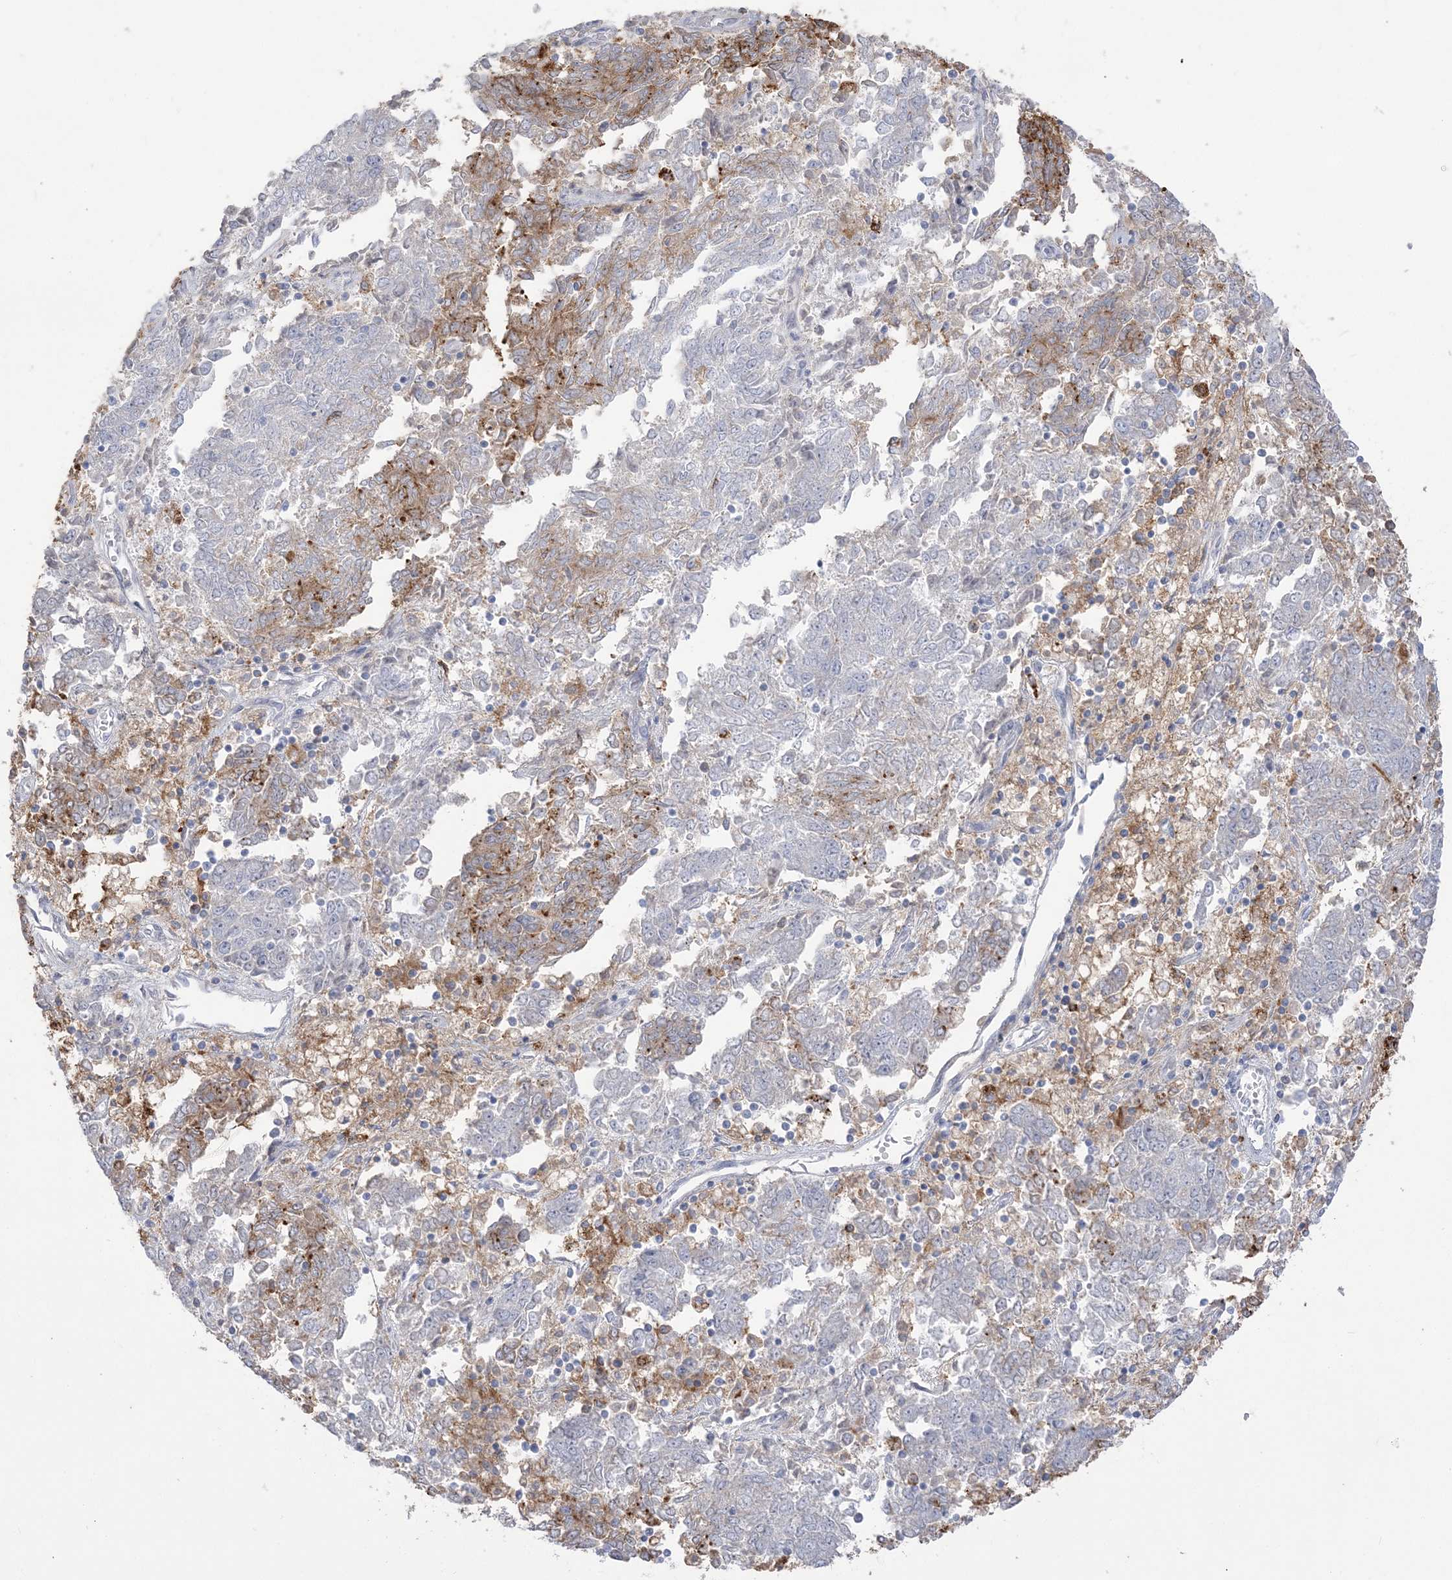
{"staining": {"intensity": "moderate", "quantity": "<25%", "location": "cytoplasmic/membranous"}, "tissue": "endometrial cancer", "cell_type": "Tumor cells", "image_type": "cancer", "snomed": [{"axis": "morphology", "description": "Adenocarcinoma, NOS"}, {"axis": "topography", "description": "Endometrium"}], "caption": "An image of human adenocarcinoma (endometrial) stained for a protein demonstrates moderate cytoplasmic/membranous brown staining in tumor cells. The staining was performed using DAB (3,3'-diaminobenzidine), with brown indicating positive protein expression. Nuclei are stained blue with hematoxylin.", "gene": "HAAO", "patient": {"sex": "female", "age": 80}}